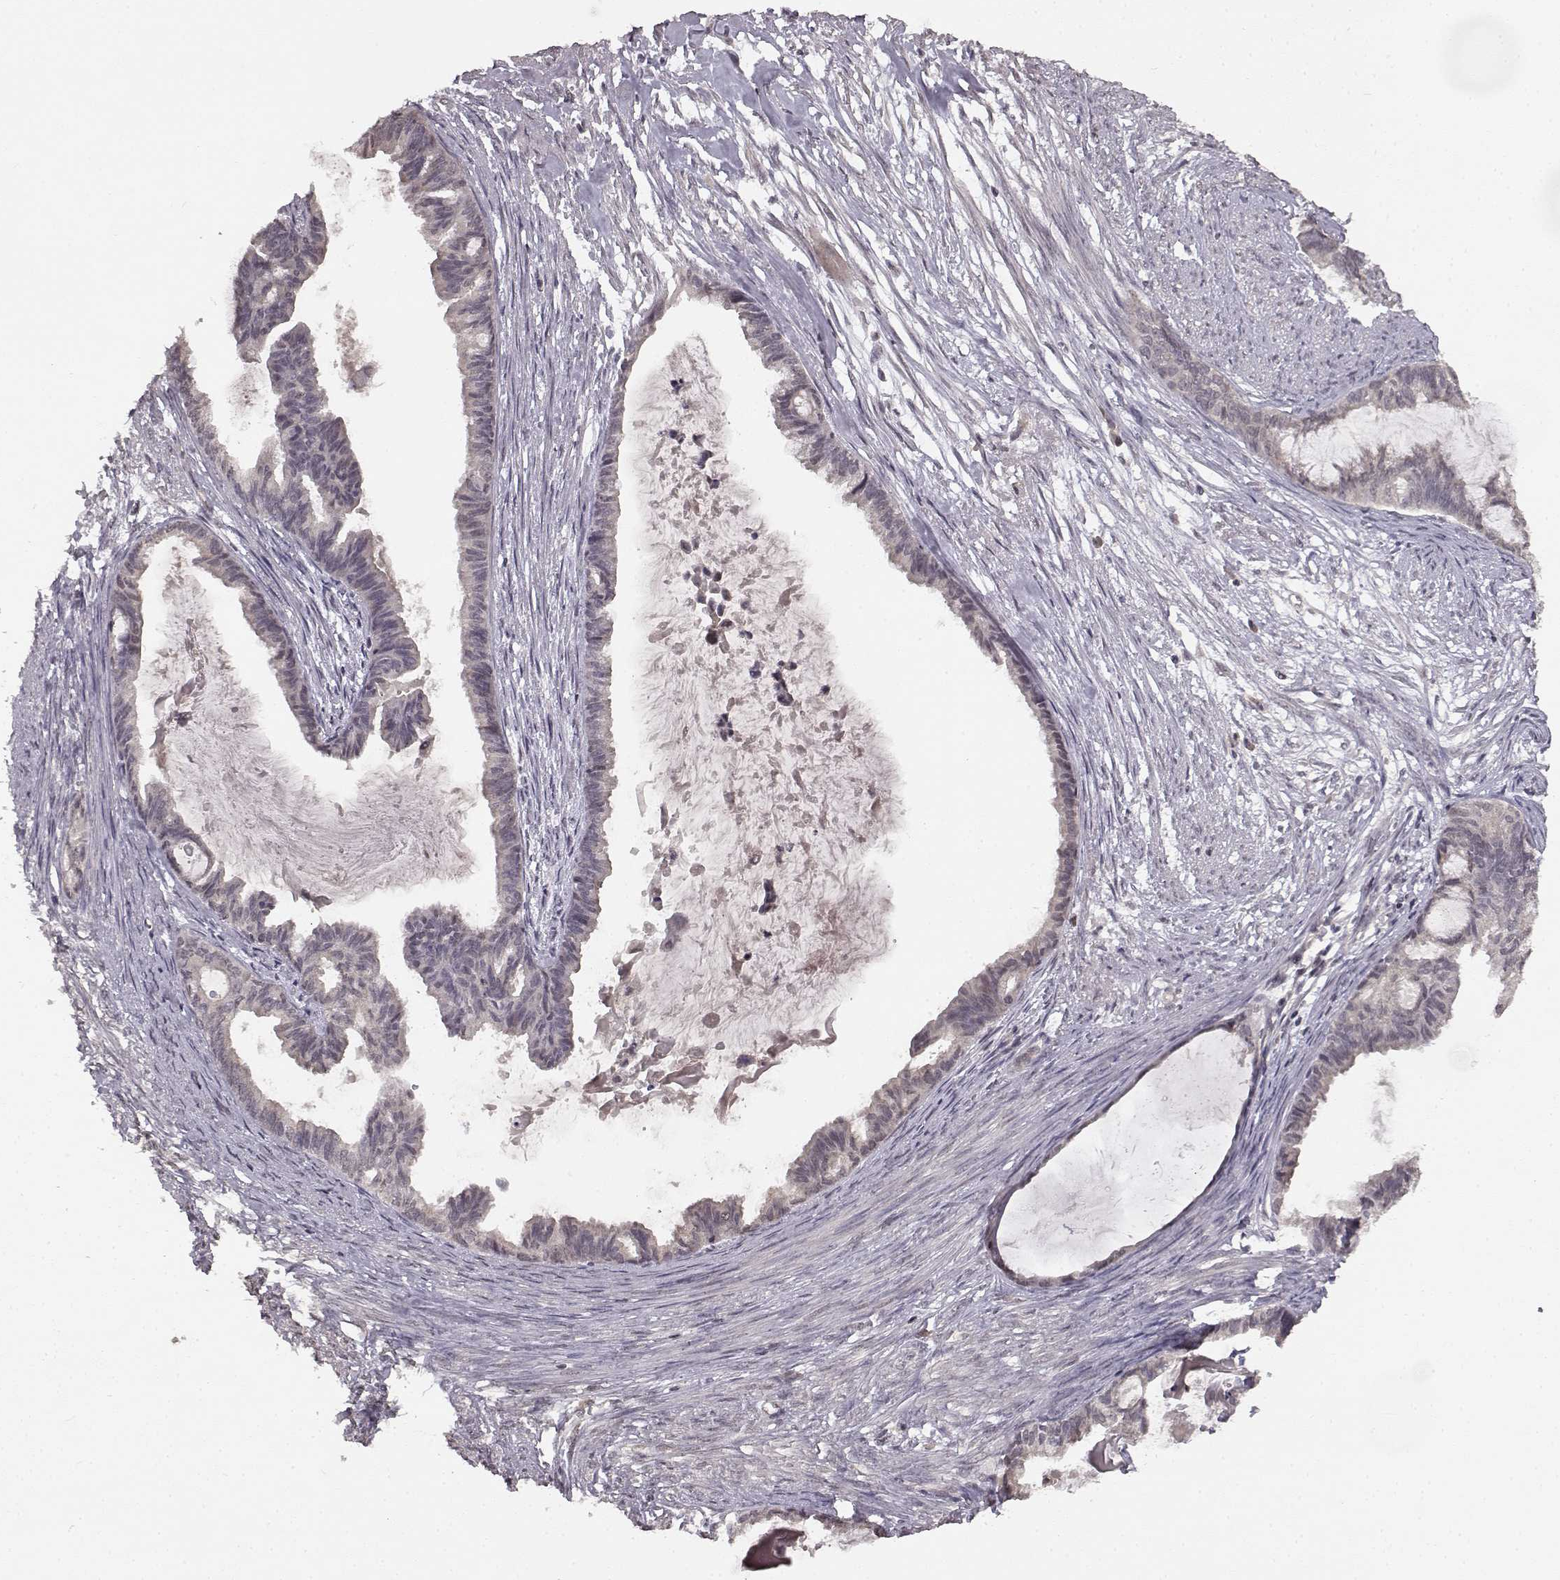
{"staining": {"intensity": "negative", "quantity": "none", "location": "none"}, "tissue": "endometrial cancer", "cell_type": "Tumor cells", "image_type": "cancer", "snomed": [{"axis": "morphology", "description": "Adenocarcinoma, NOS"}, {"axis": "topography", "description": "Endometrium"}], "caption": "Tumor cells show no significant protein expression in endometrial adenocarcinoma.", "gene": "NTRK2", "patient": {"sex": "female", "age": 86}}